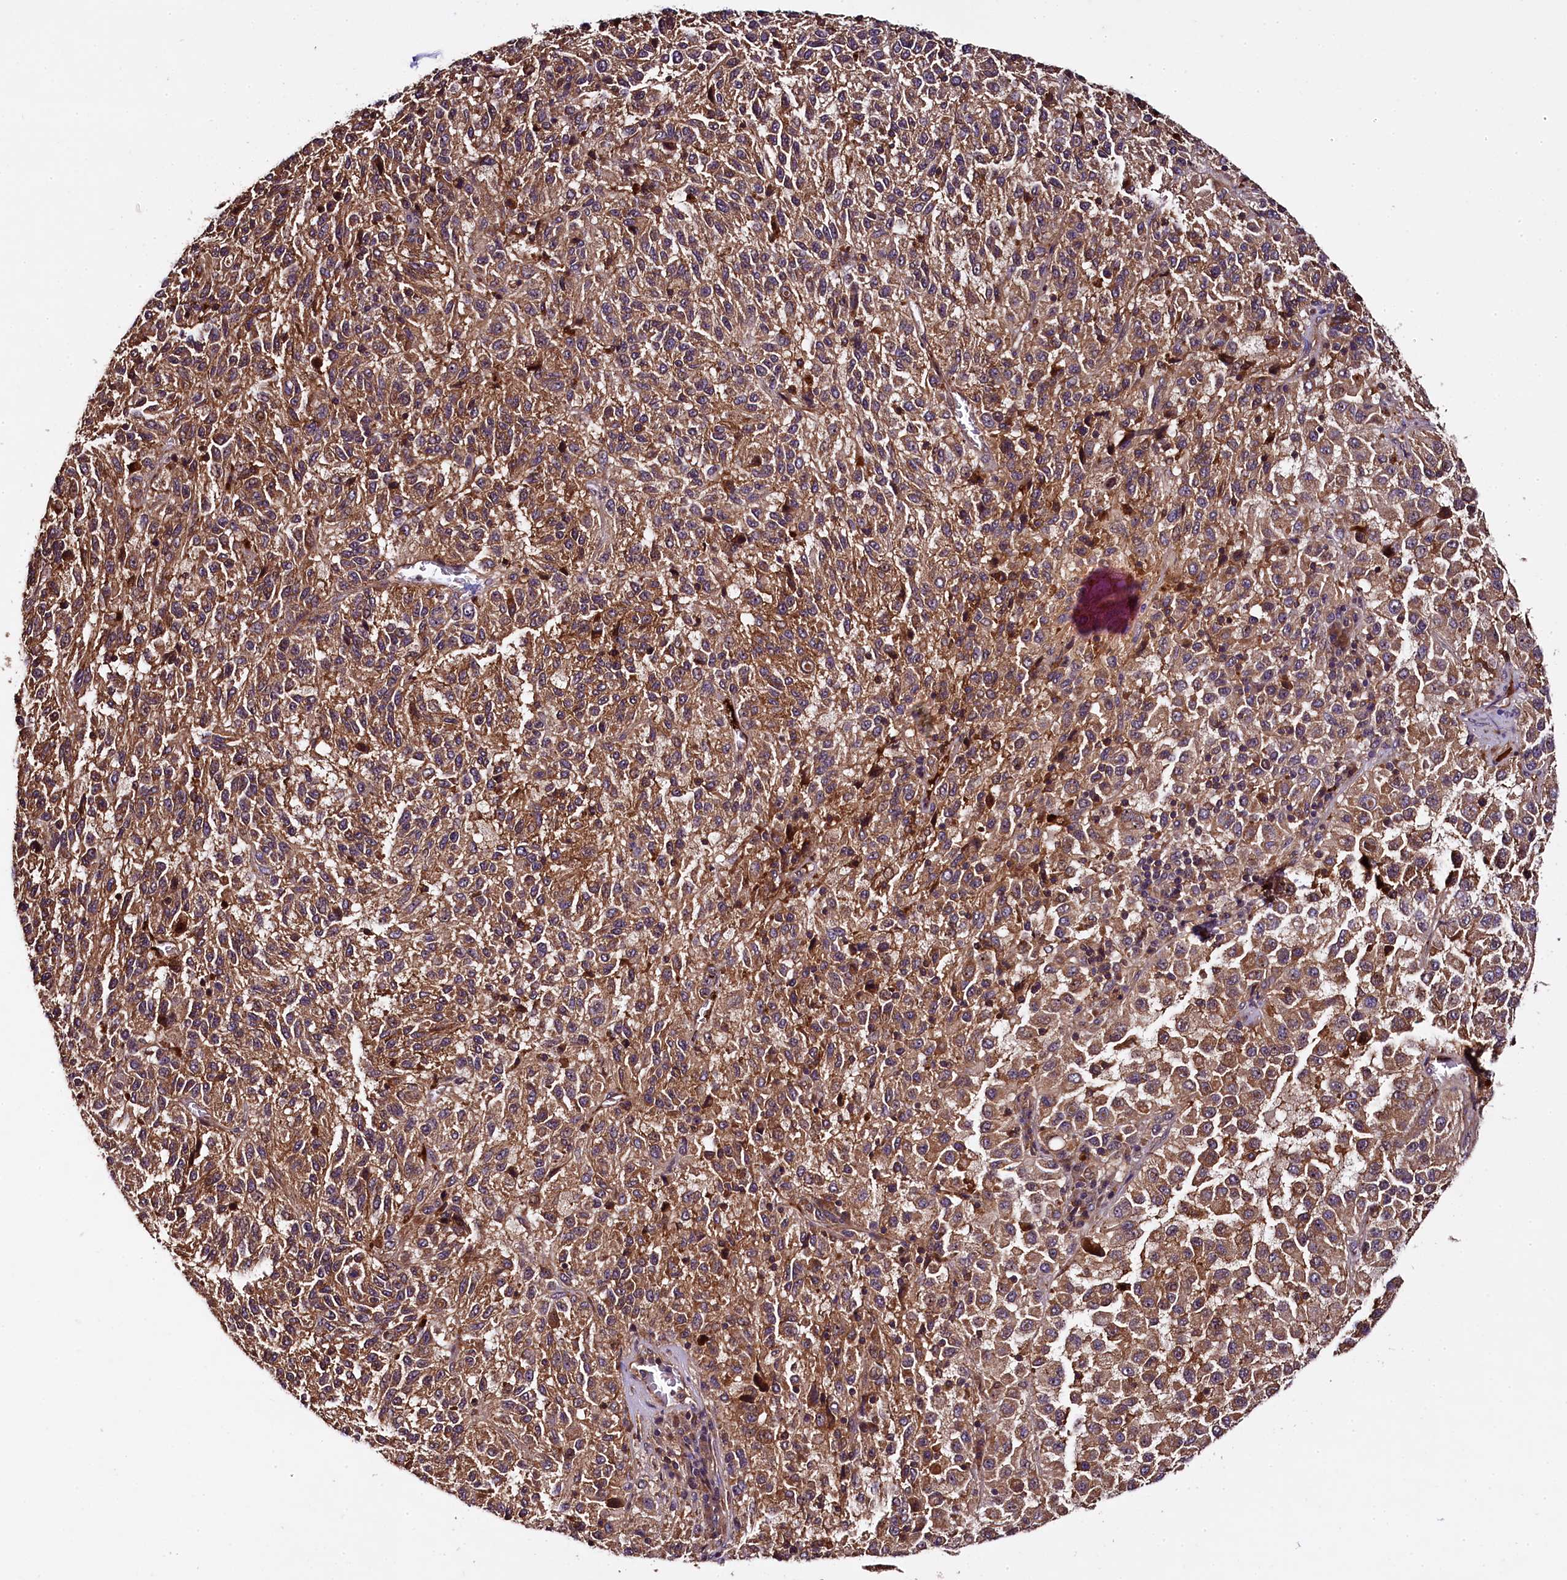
{"staining": {"intensity": "strong", "quantity": ">75%", "location": "cytoplasmic/membranous"}, "tissue": "melanoma", "cell_type": "Tumor cells", "image_type": "cancer", "snomed": [{"axis": "morphology", "description": "Malignant melanoma, Metastatic site"}, {"axis": "topography", "description": "Lung"}], "caption": "Immunohistochemical staining of human melanoma shows high levels of strong cytoplasmic/membranous protein positivity in approximately >75% of tumor cells.", "gene": "PLXNB1", "patient": {"sex": "male", "age": 64}}